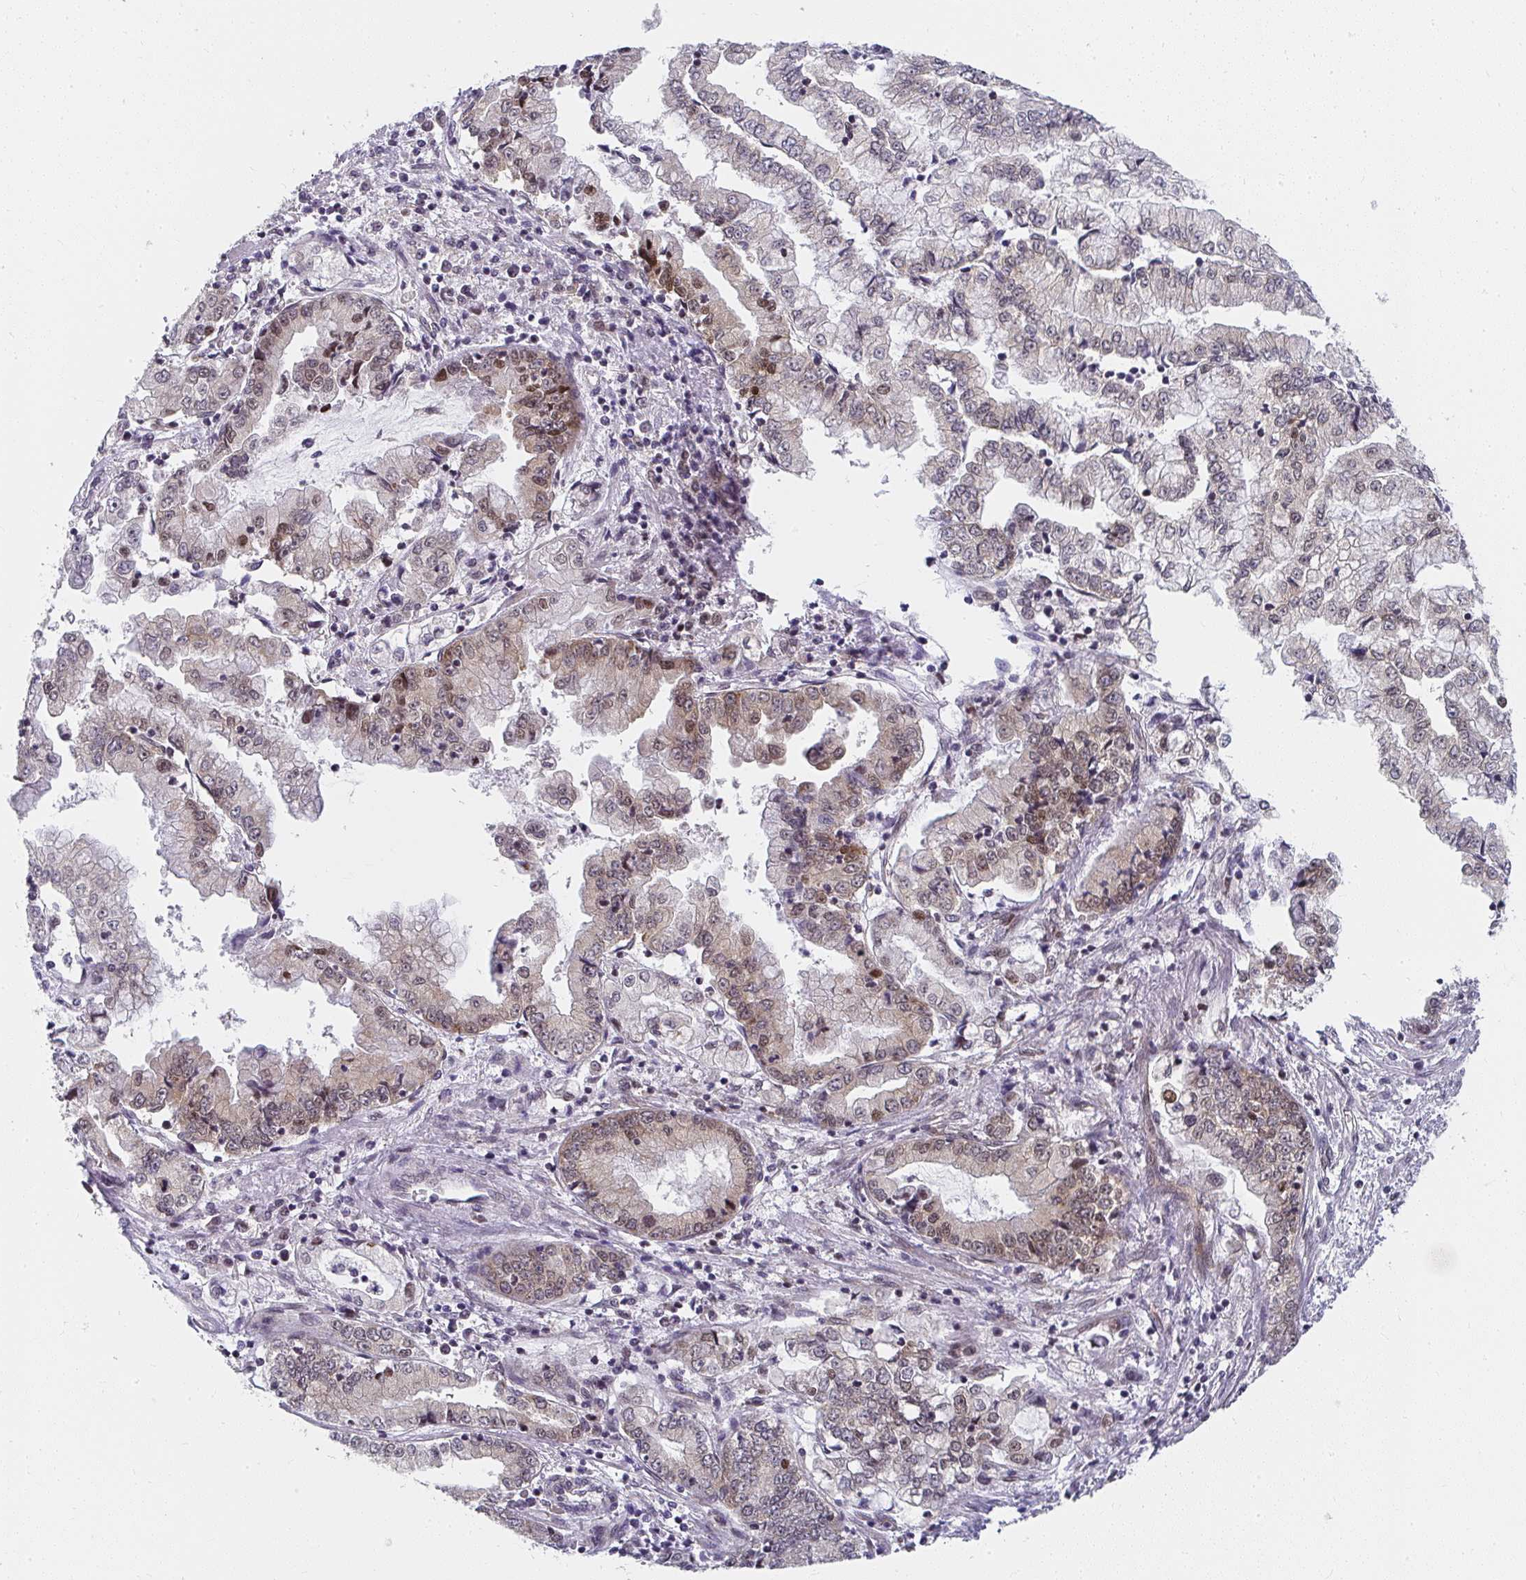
{"staining": {"intensity": "moderate", "quantity": "<25%", "location": "nuclear"}, "tissue": "stomach cancer", "cell_type": "Tumor cells", "image_type": "cancer", "snomed": [{"axis": "morphology", "description": "Adenocarcinoma, NOS"}, {"axis": "topography", "description": "Stomach, upper"}], "caption": "Moderate nuclear protein positivity is identified in approximately <25% of tumor cells in stomach cancer (adenocarcinoma).", "gene": "SYNCRIP", "patient": {"sex": "female", "age": 74}}